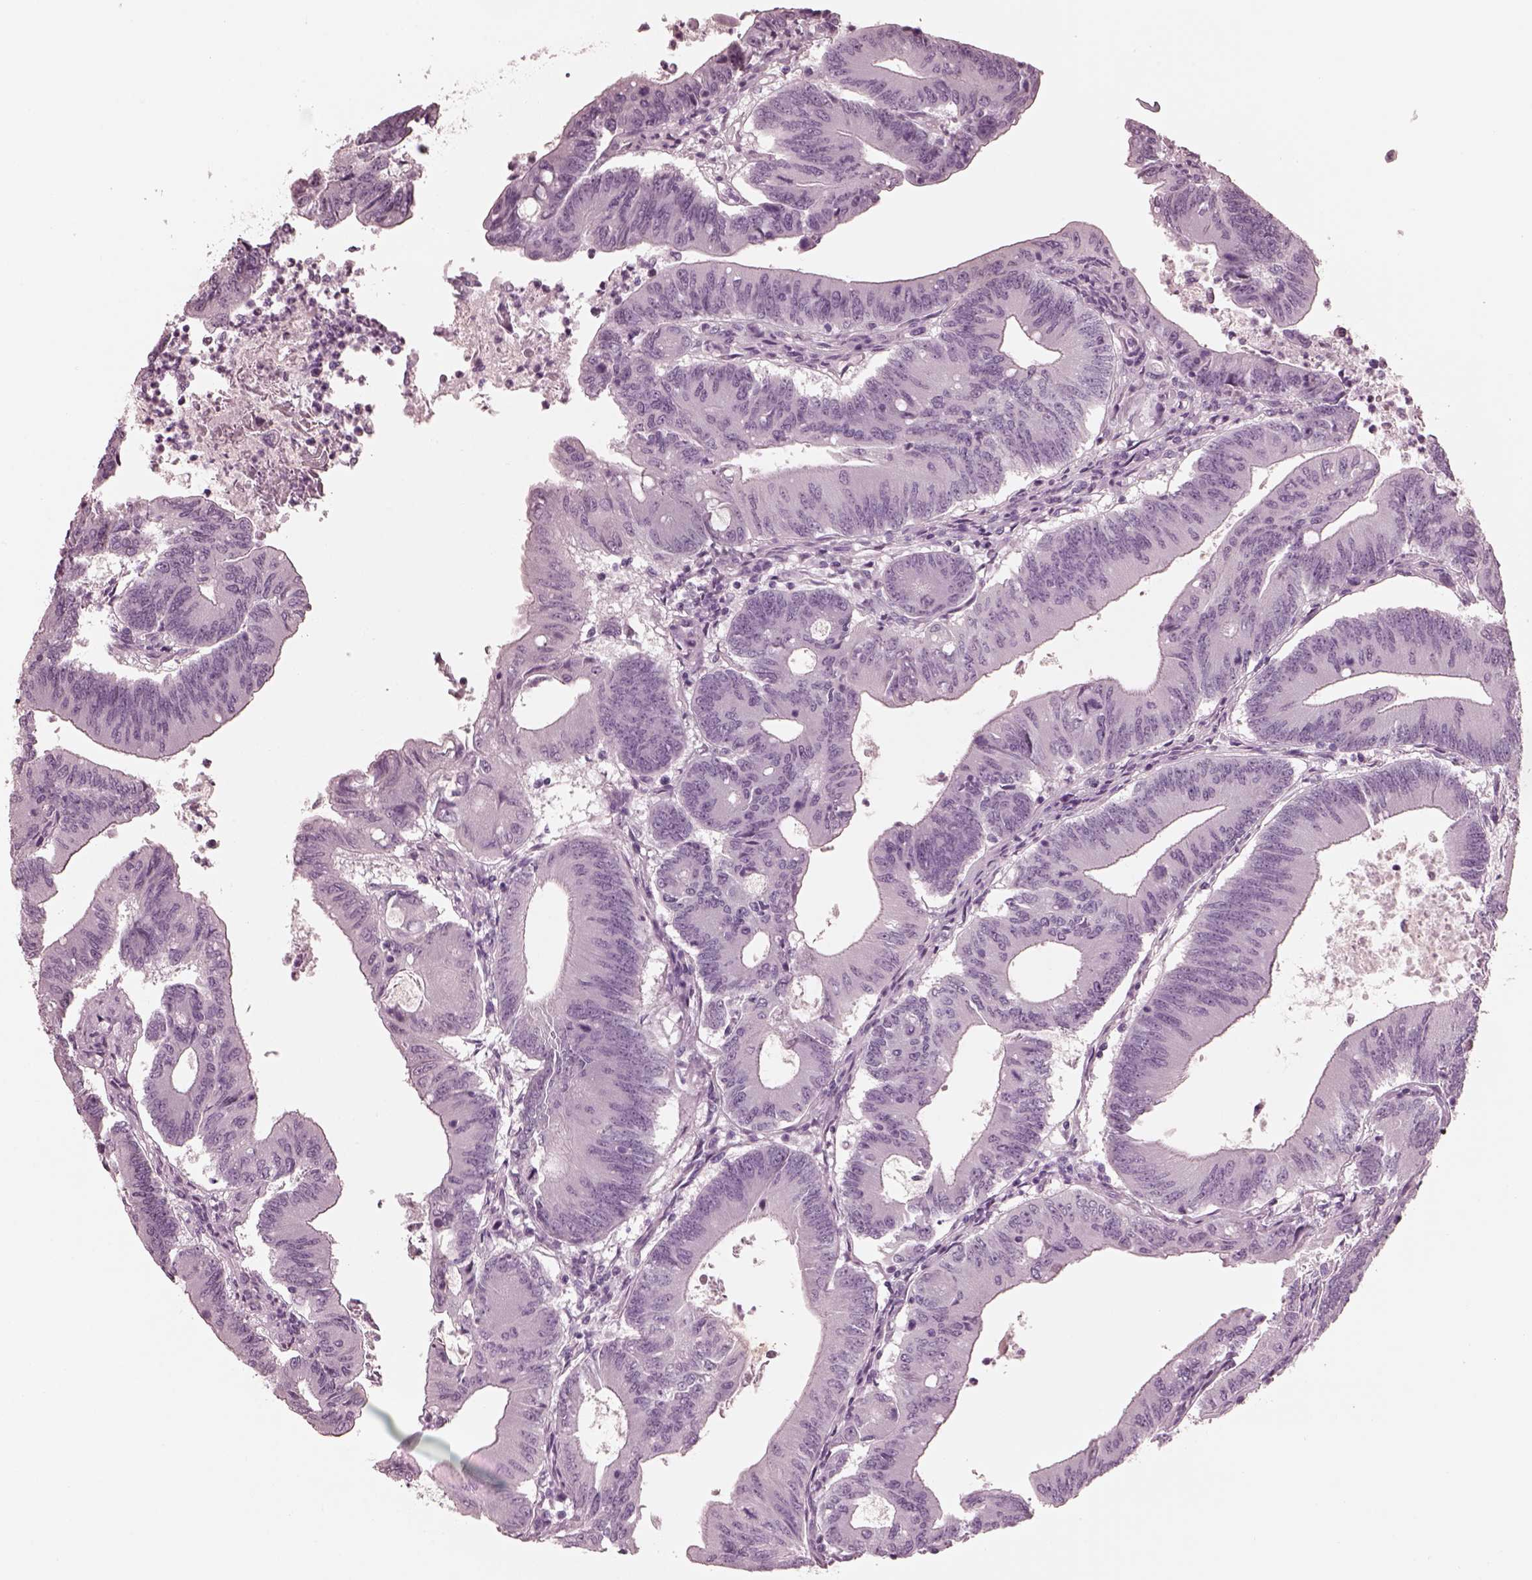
{"staining": {"intensity": "negative", "quantity": "none", "location": "none"}, "tissue": "colorectal cancer", "cell_type": "Tumor cells", "image_type": "cancer", "snomed": [{"axis": "morphology", "description": "Adenocarcinoma, NOS"}, {"axis": "topography", "description": "Colon"}], "caption": "This is an immunohistochemistry (IHC) photomicrograph of human colorectal cancer. There is no expression in tumor cells.", "gene": "FABP9", "patient": {"sex": "female", "age": 70}}